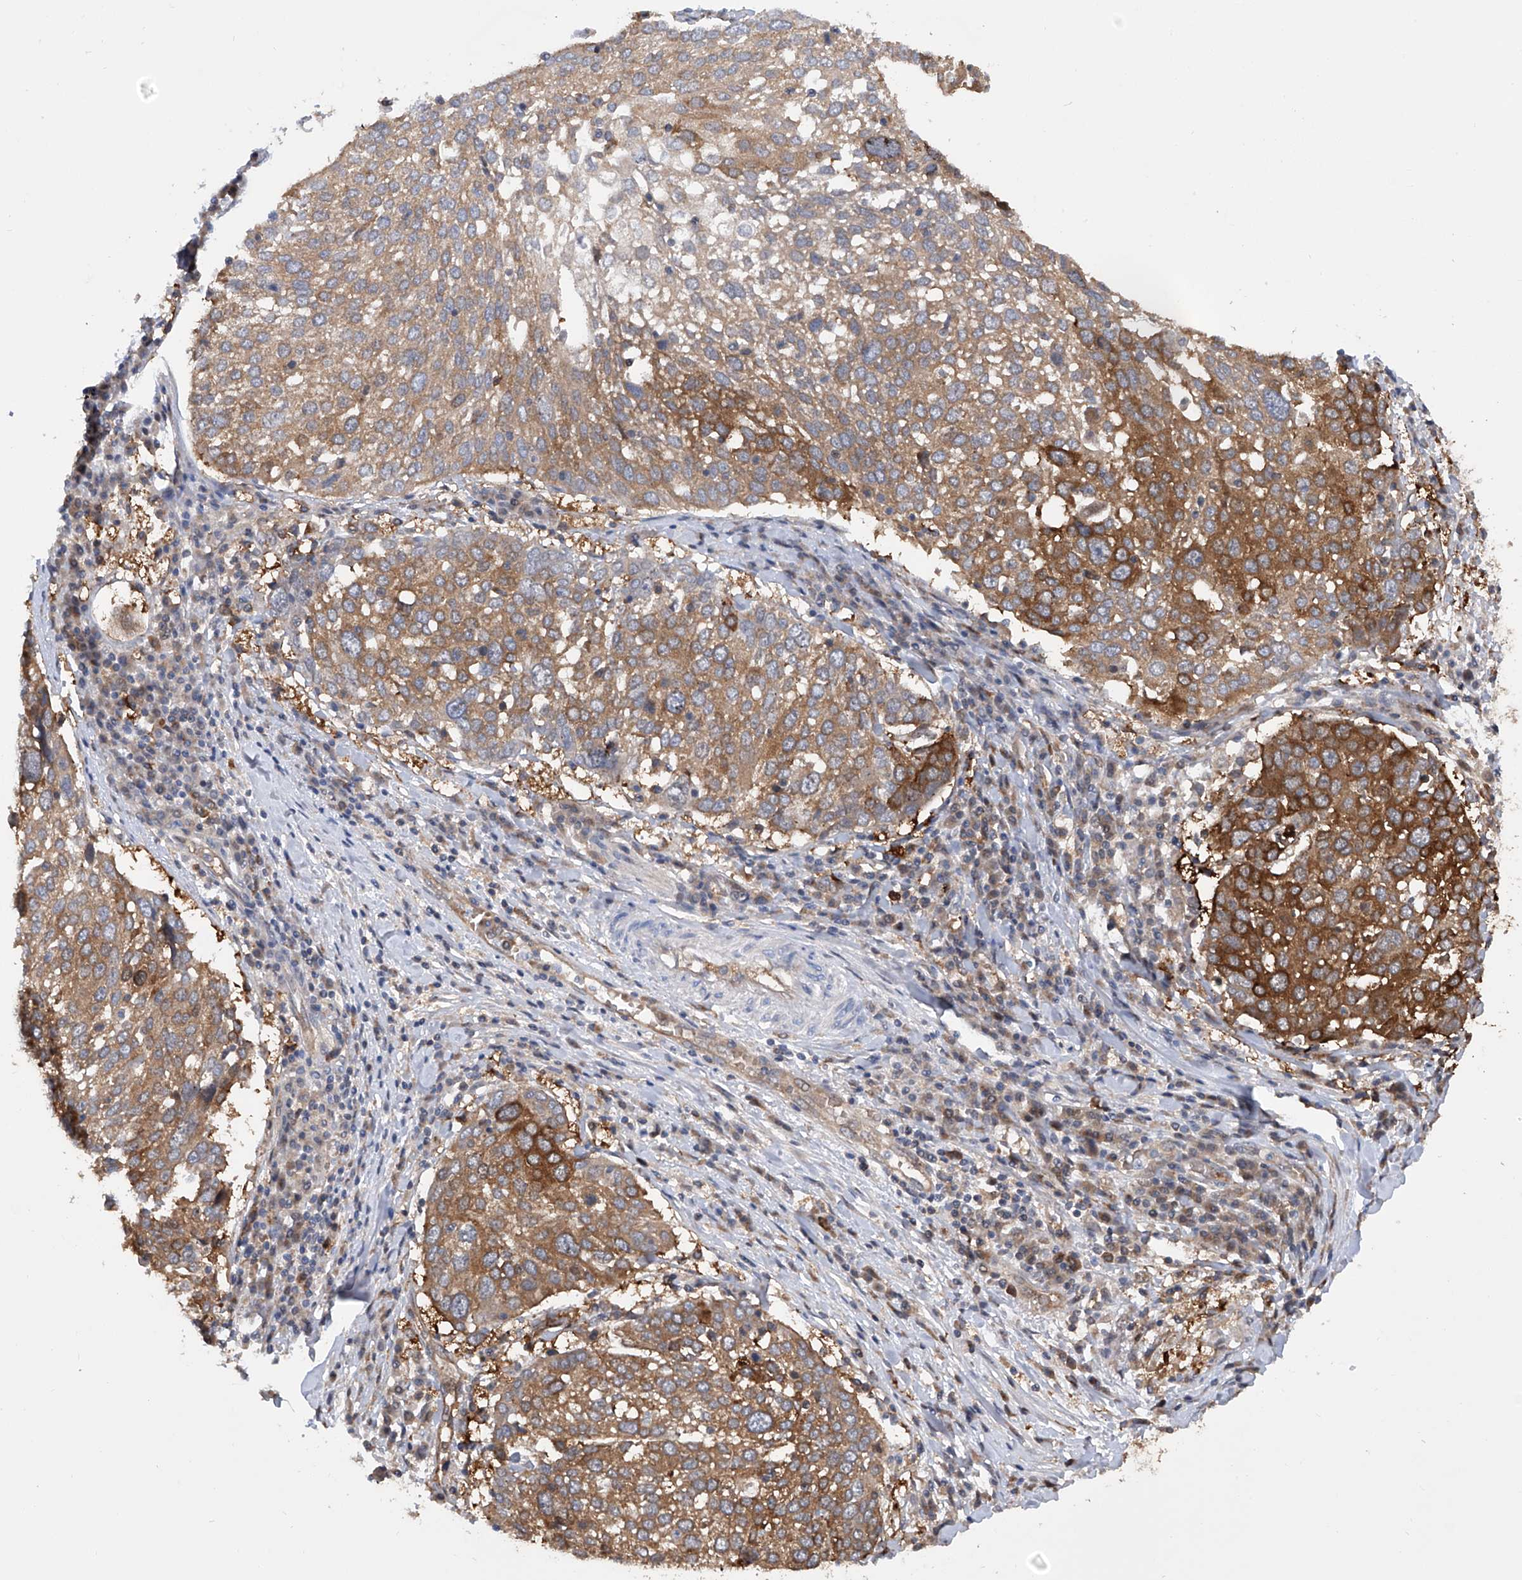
{"staining": {"intensity": "moderate", "quantity": ">75%", "location": "cytoplasmic/membranous"}, "tissue": "lung cancer", "cell_type": "Tumor cells", "image_type": "cancer", "snomed": [{"axis": "morphology", "description": "Squamous cell carcinoma, NOS"}, {"axis": "topography", "description": "Lung"}], "caption": "DAB (3,3'-diaminobenzidine) immunohistochemical staining of squamous cell carcinoma (lung) shows moderate cytoplasmic/membranous protein staining in about >75% of tumor cells.", "gene": "NUDT17", "patient": {"sex": "male", "age": 65}}